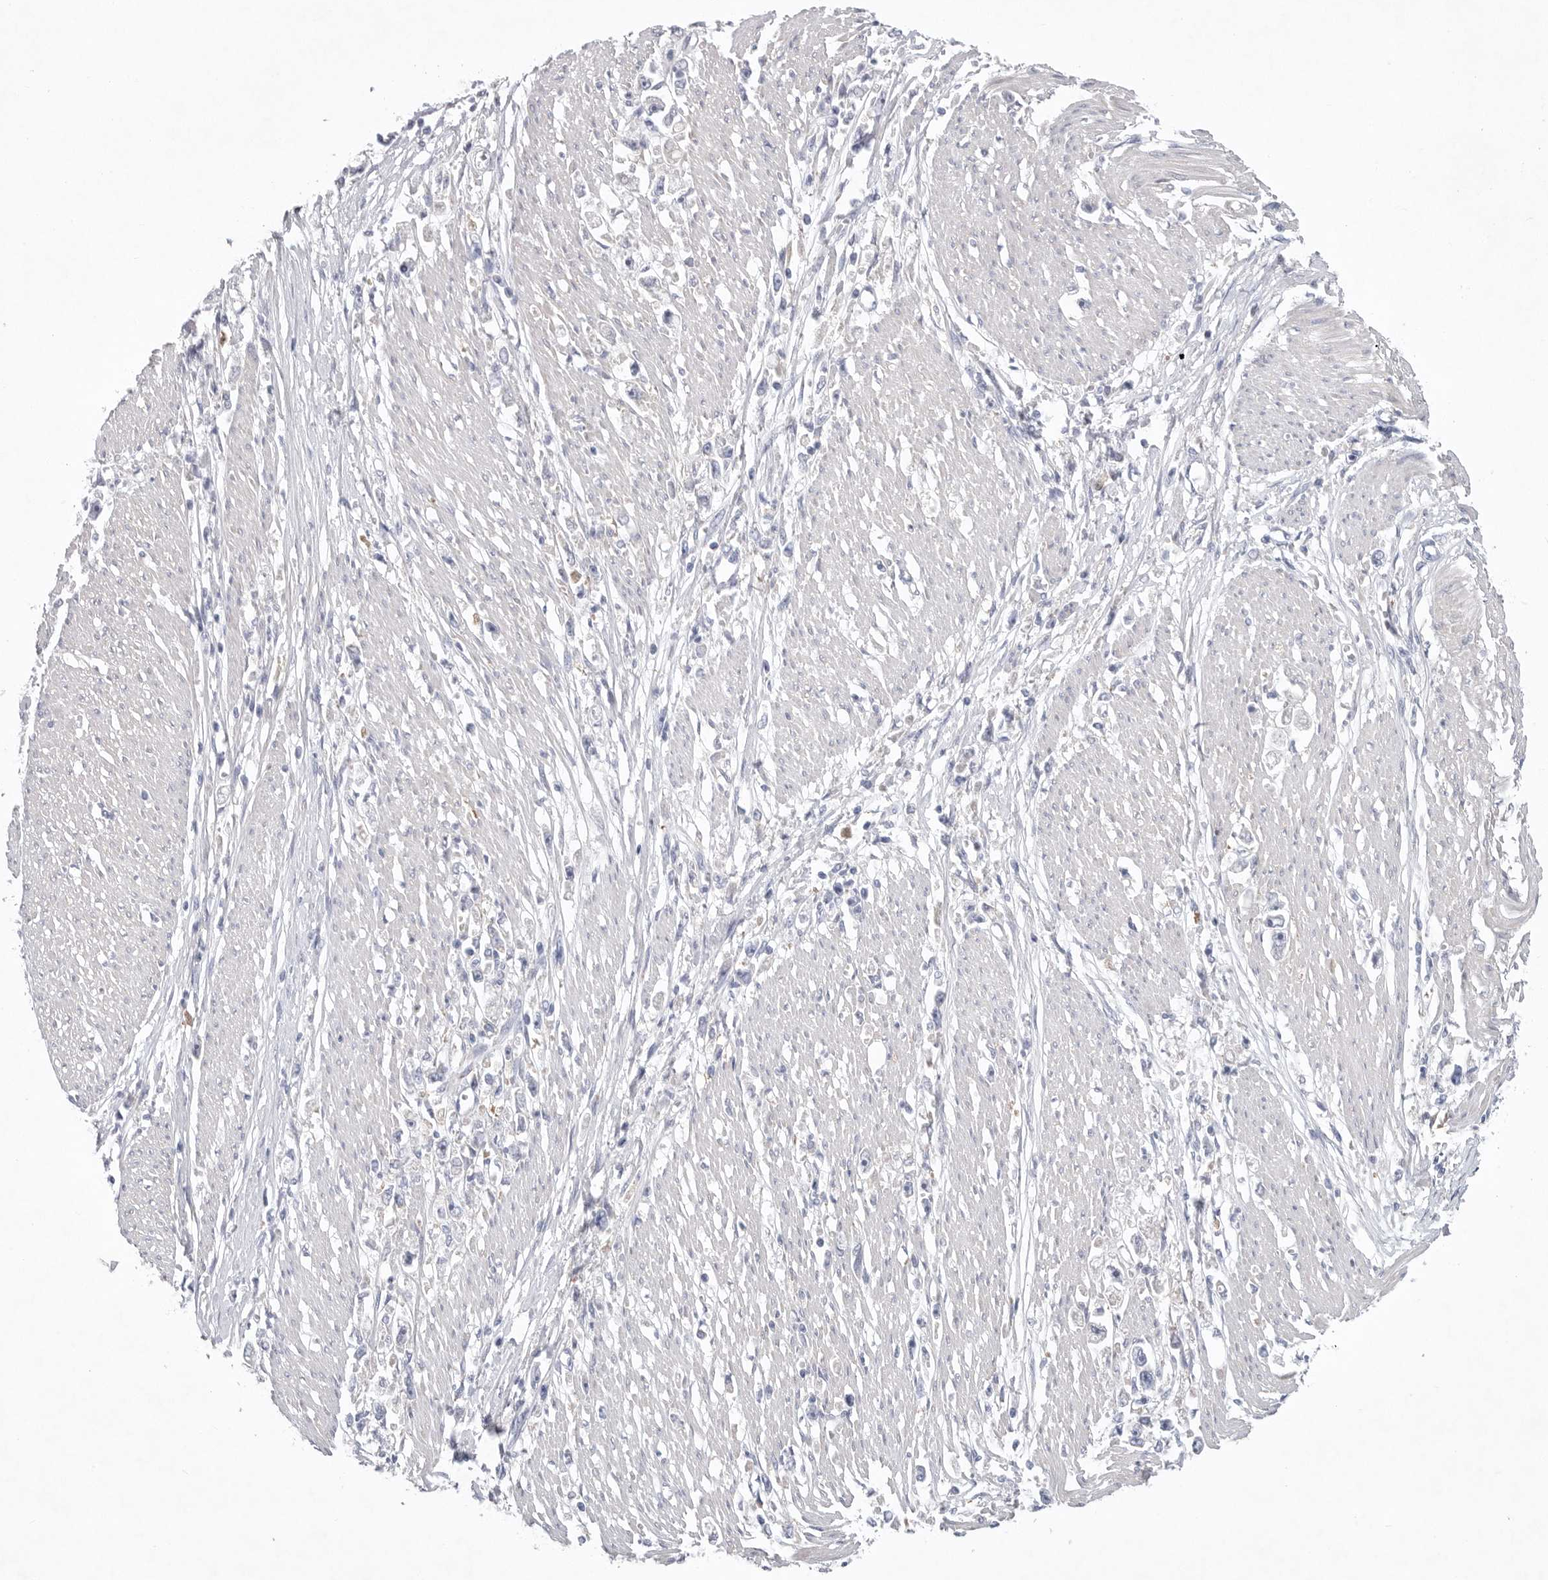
{"staining": {"intensity": "negative", "quantity": "none", "location": "none"}, "tissue": "stomach cancer", "cell_type": "Tumor cells", "image_type": "cancer", "snomed": [{"axis": "morphology", "description": "Adenocarcinoma, NOS"}, {"axis": "topography", "description": "Stomach"}], "caption": "IHC of human stomach adenocarcinoma demonstrates no positivity in tumor cells.", "gene": "CAMK2B", "patient": {"sex": "female", "age": 59}}